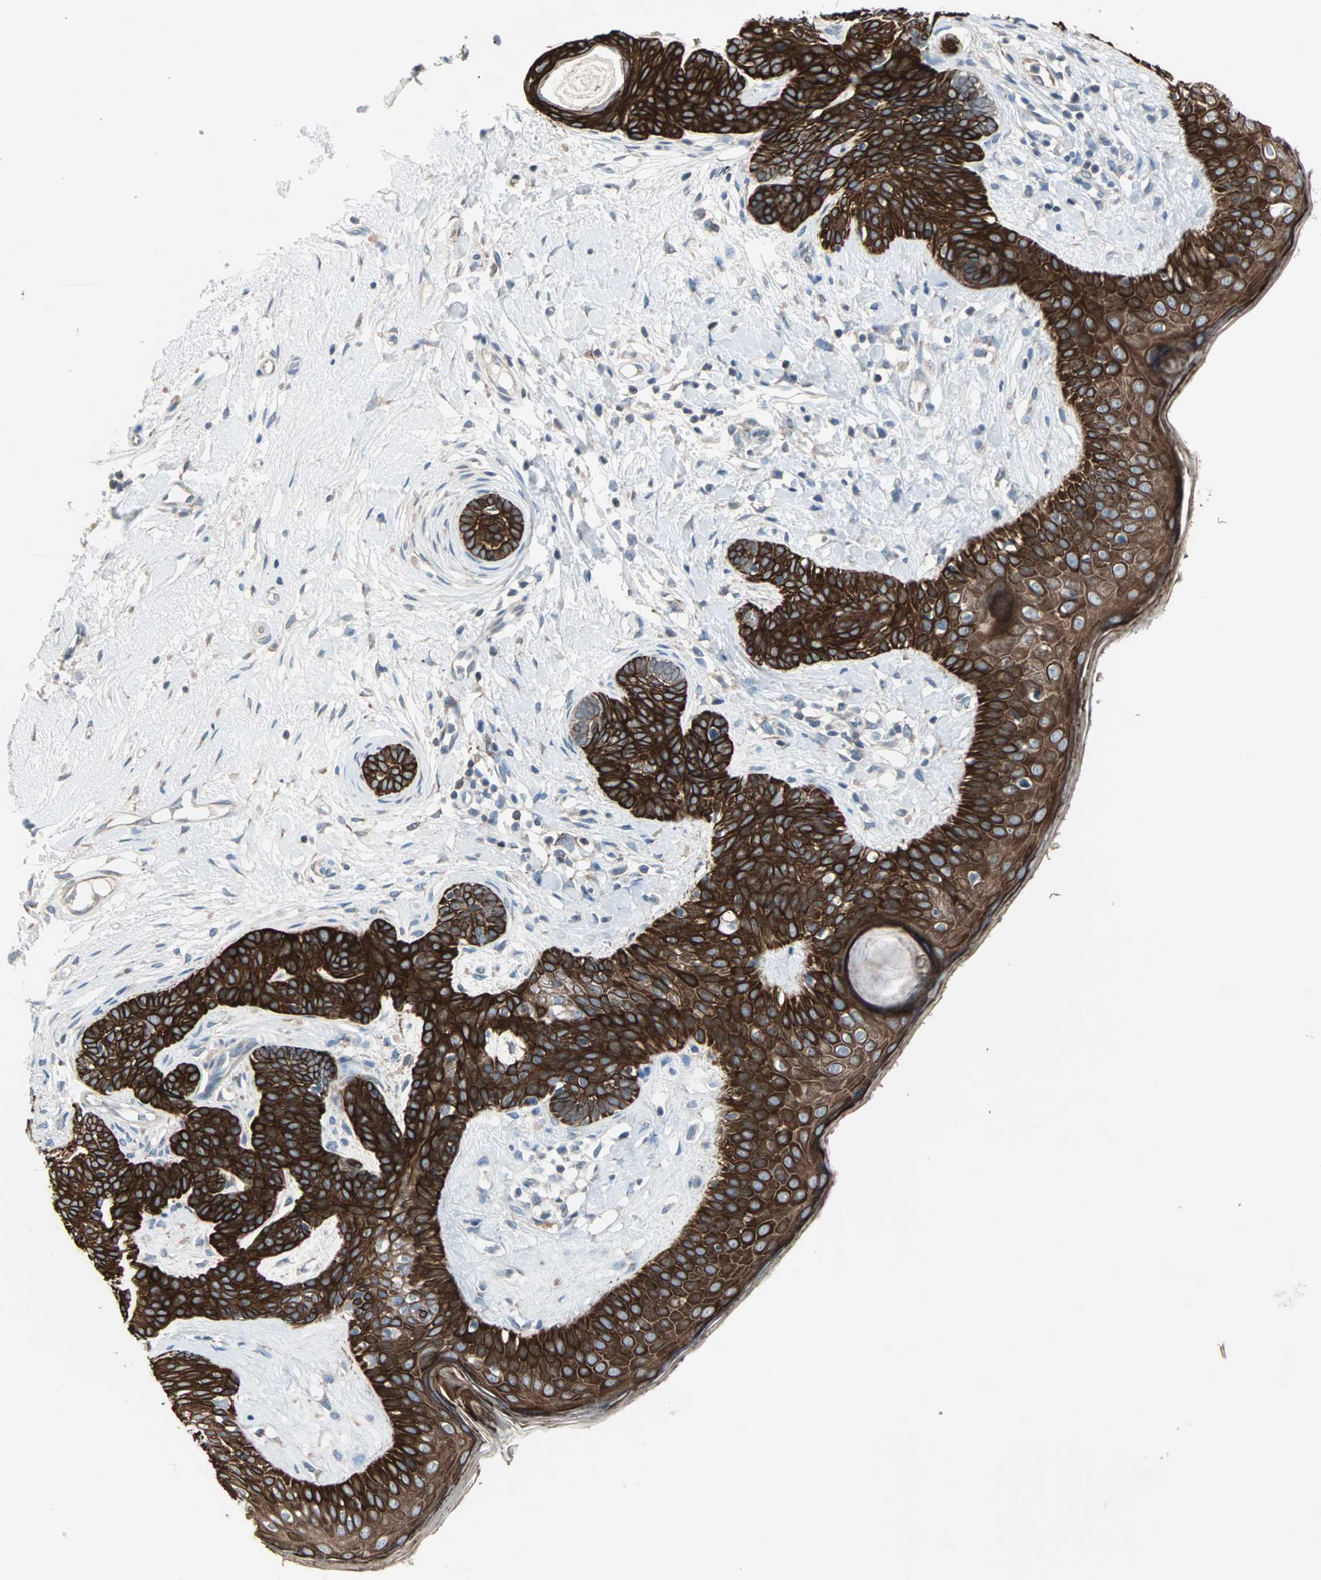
{"staining": {"intensity": "strong", "quantity": ">75%", "location": "cytoplasmic/membranous"}, "tissue": "skin cancer", "cell_type": "Tumor cells", "image_type": "cancer", "snomed": [{"axis": "morphology", "description": "Developmental malformation"}, {"axis": "morphology", "description": "Basal cell carcinoma"}, {"axis": "topography", "description": "Skin"}], "caption": "Protein expression analysis of skin cancer (basal cell carcinoma) displays strong cytoplasmic/membranous positivity in about >75% of tumor cells.", "gene": "ZFP36", "patient": {"sex": "female", "age": 62}}